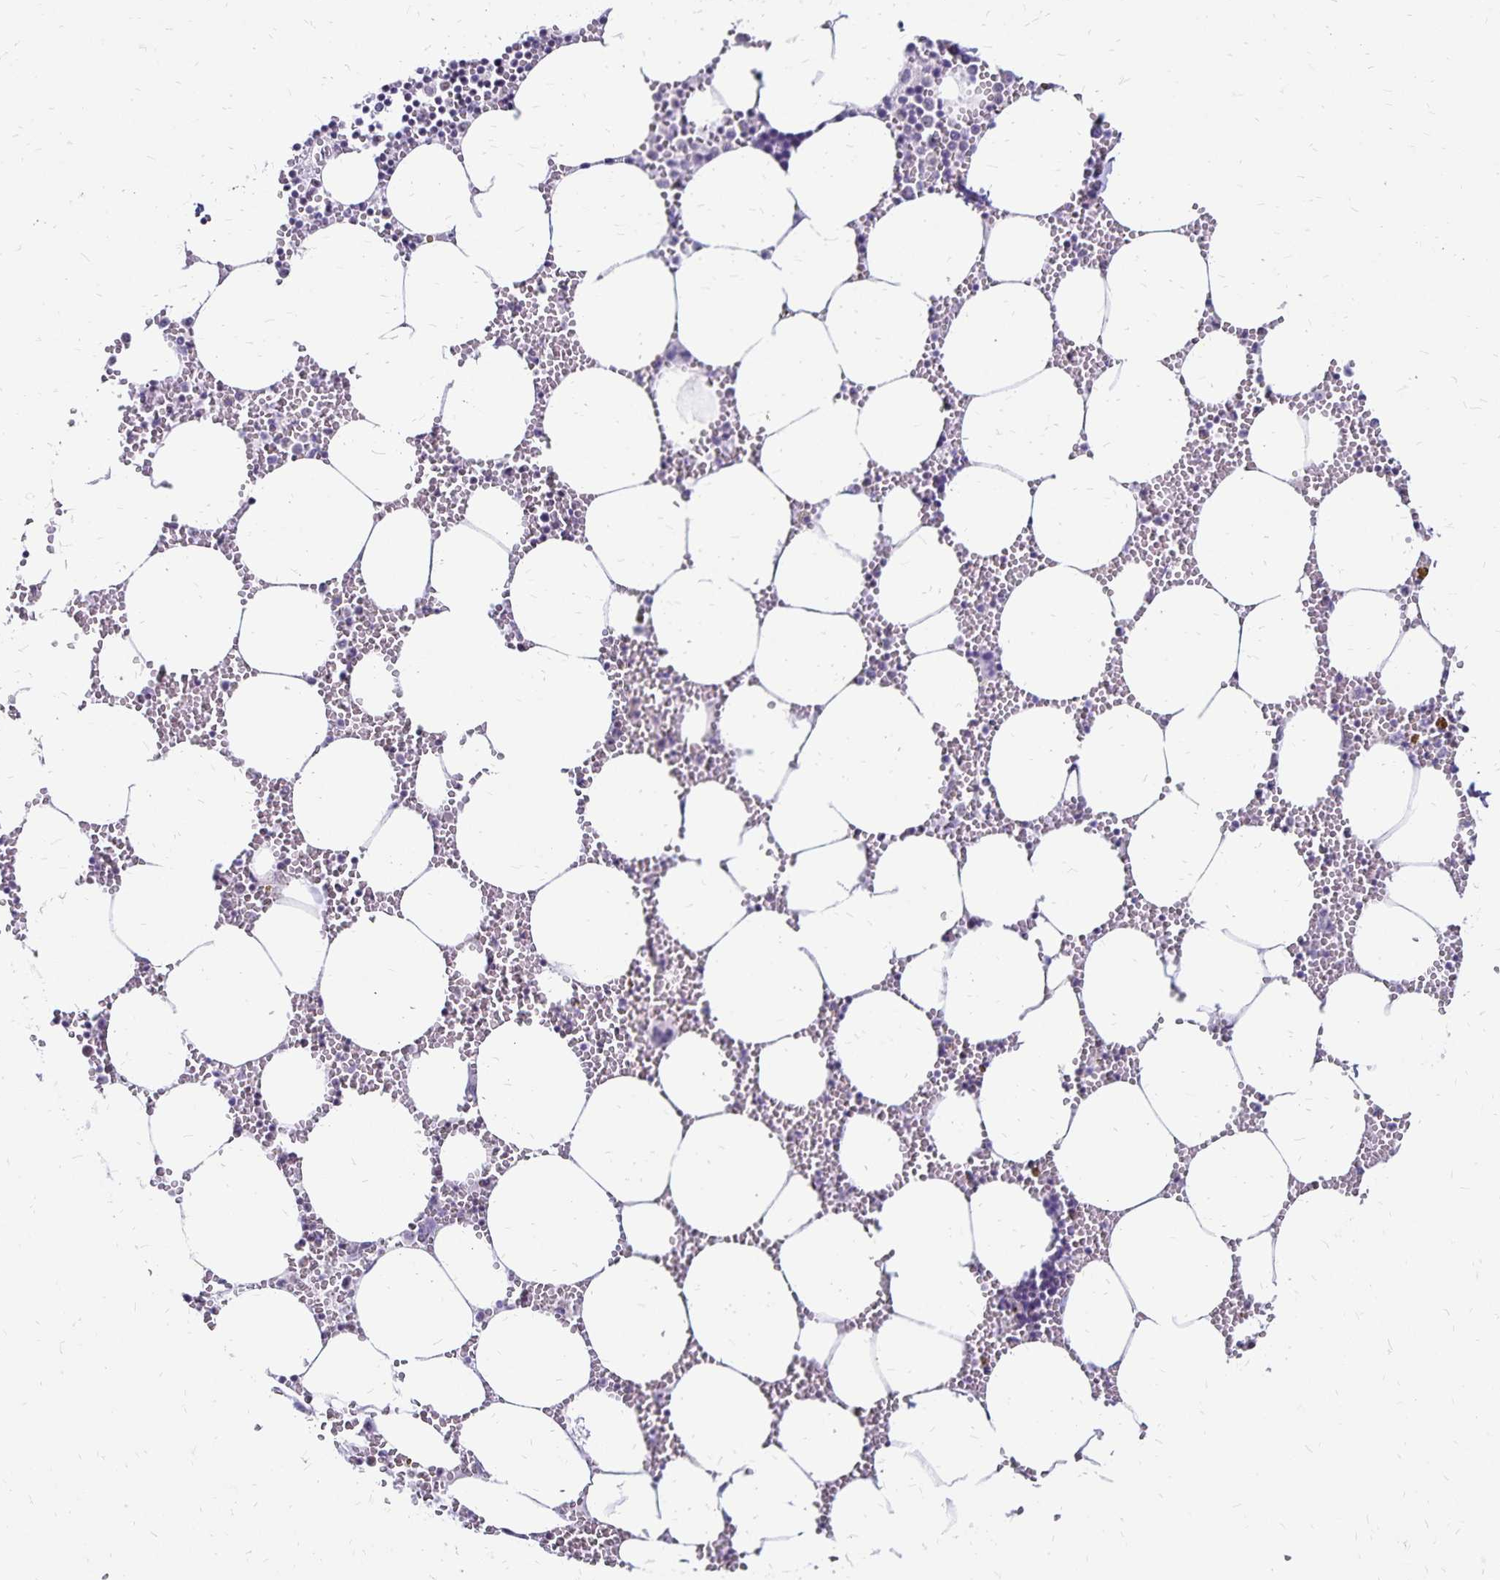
{"staining": {"intensity": "moderate", "quantity": "25%-75%", "location": "nuclear"}, "tissue": "bone marrow", "cell_type": "Hematopoietic cells", "image_type": "normal", "snomed": [{"axis": "morphology", "description": "Normal tissue, NOS"}, {"axis": "topography", "description": "Bone marrow"}], "caption": "Immunohistochemistry (DAB) staining of unremarkable bone marrow demonstrates moderate nuclear protein positivity in about 25%-75% of hematopoietic cells. (DAB (3,3'-diaminobenzidine) = brown stain, brightfield microscopy at high magnification).", "gene": "IKZF1", "patient": {"sex": "male", "age": 54}}